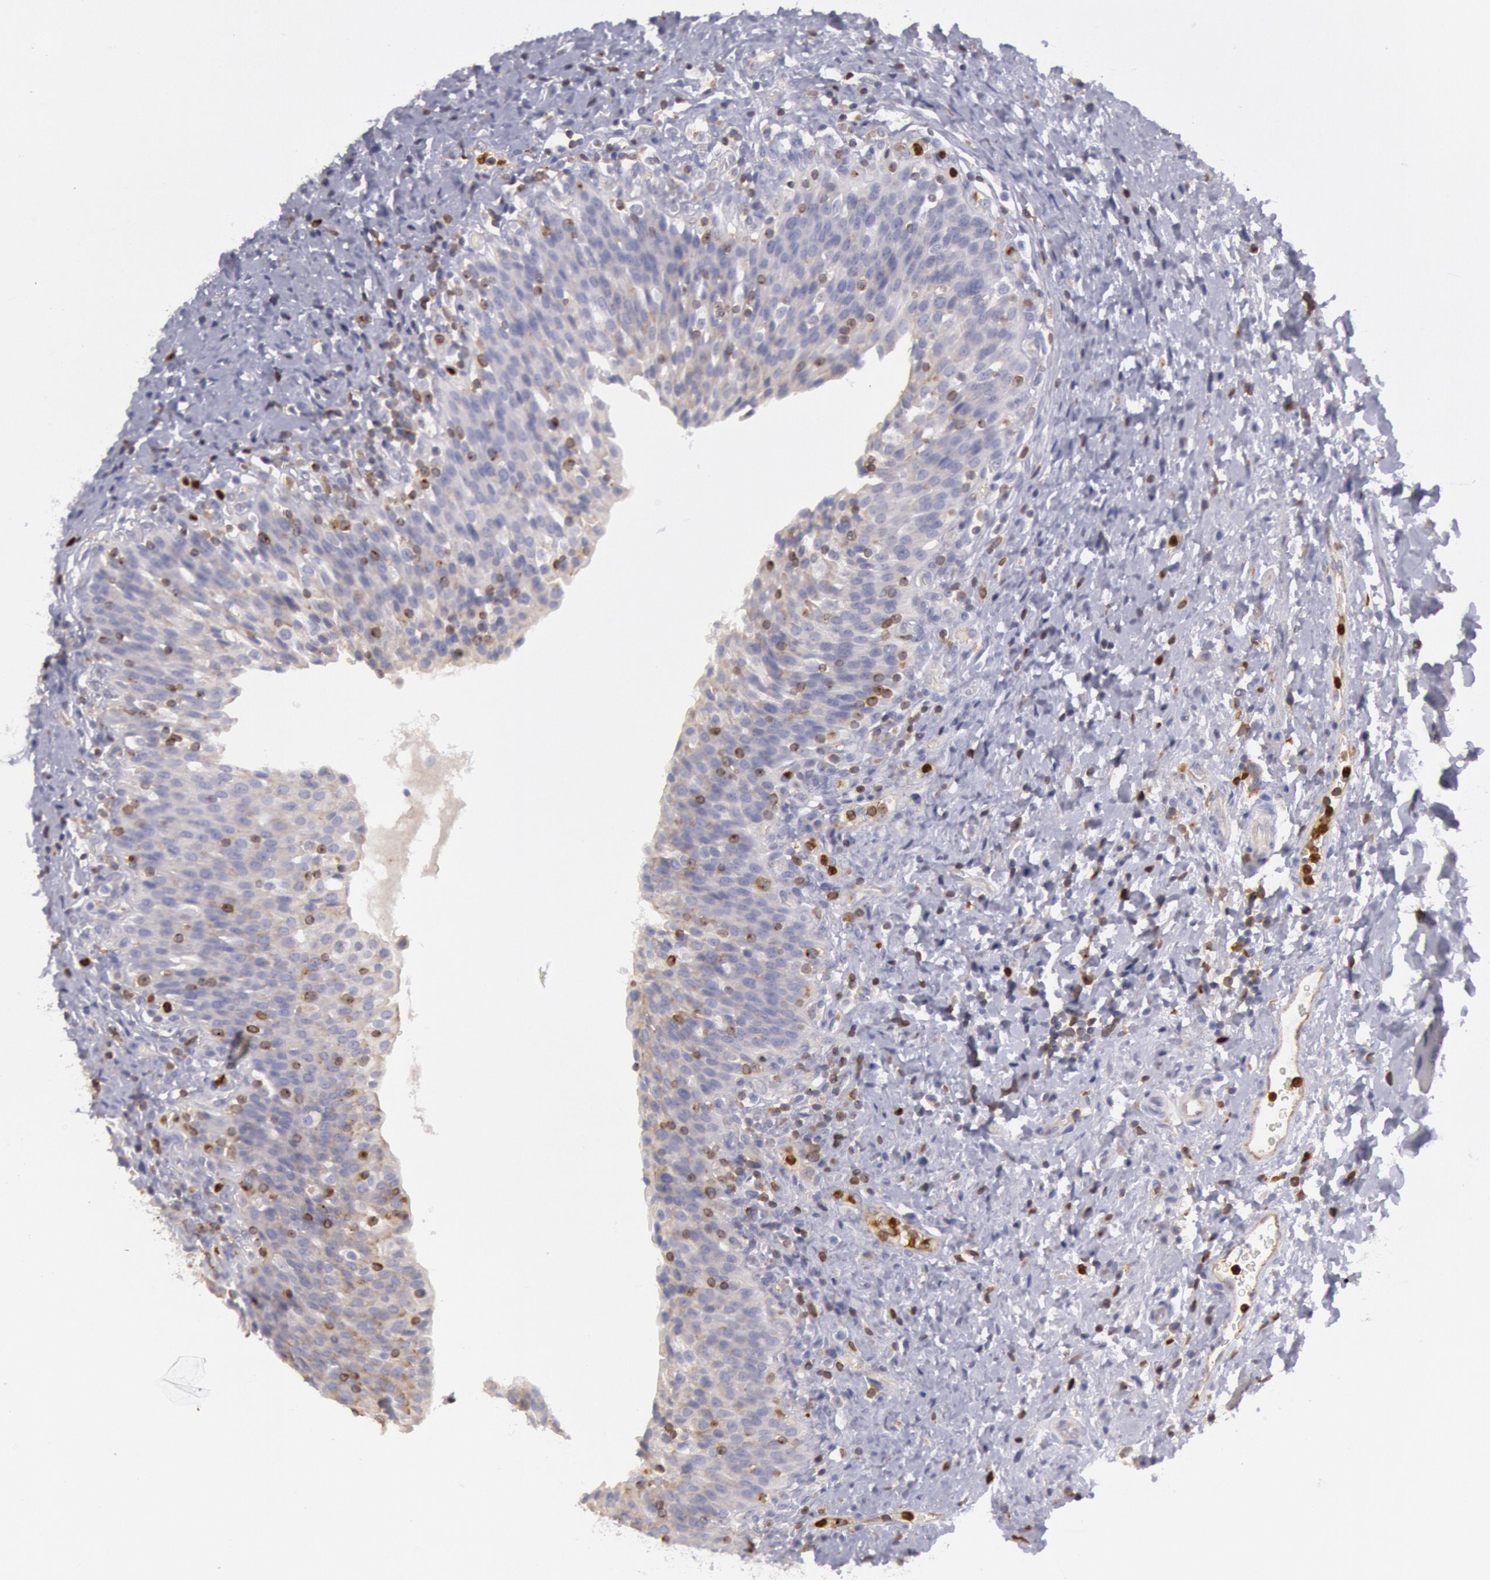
{"staining": {"intensity": "moderate", "quantity": "<25%", "location": "cytoplasmic/membranous"}, "tissue": "urinary bladder", "cell_type": "Urothelial cells", "image_type": "normal", "snomed": [{"axis": "morphology", "description": "Normal tissue, NOS"}, {"axis": "topography", "description": "Urinary bladder"}], "caption": "IHC micrograph of normal urinary bladder: human urinary bladder stained using IHC displays low levels of moderate protein expression localized specifically in the cytoplasmic/membranous of urothelial cells, appearing as a cytoplasmic/membranous brown color.", "gene": "RAB27A", "patient": {"sex": "male", "age": 51}}